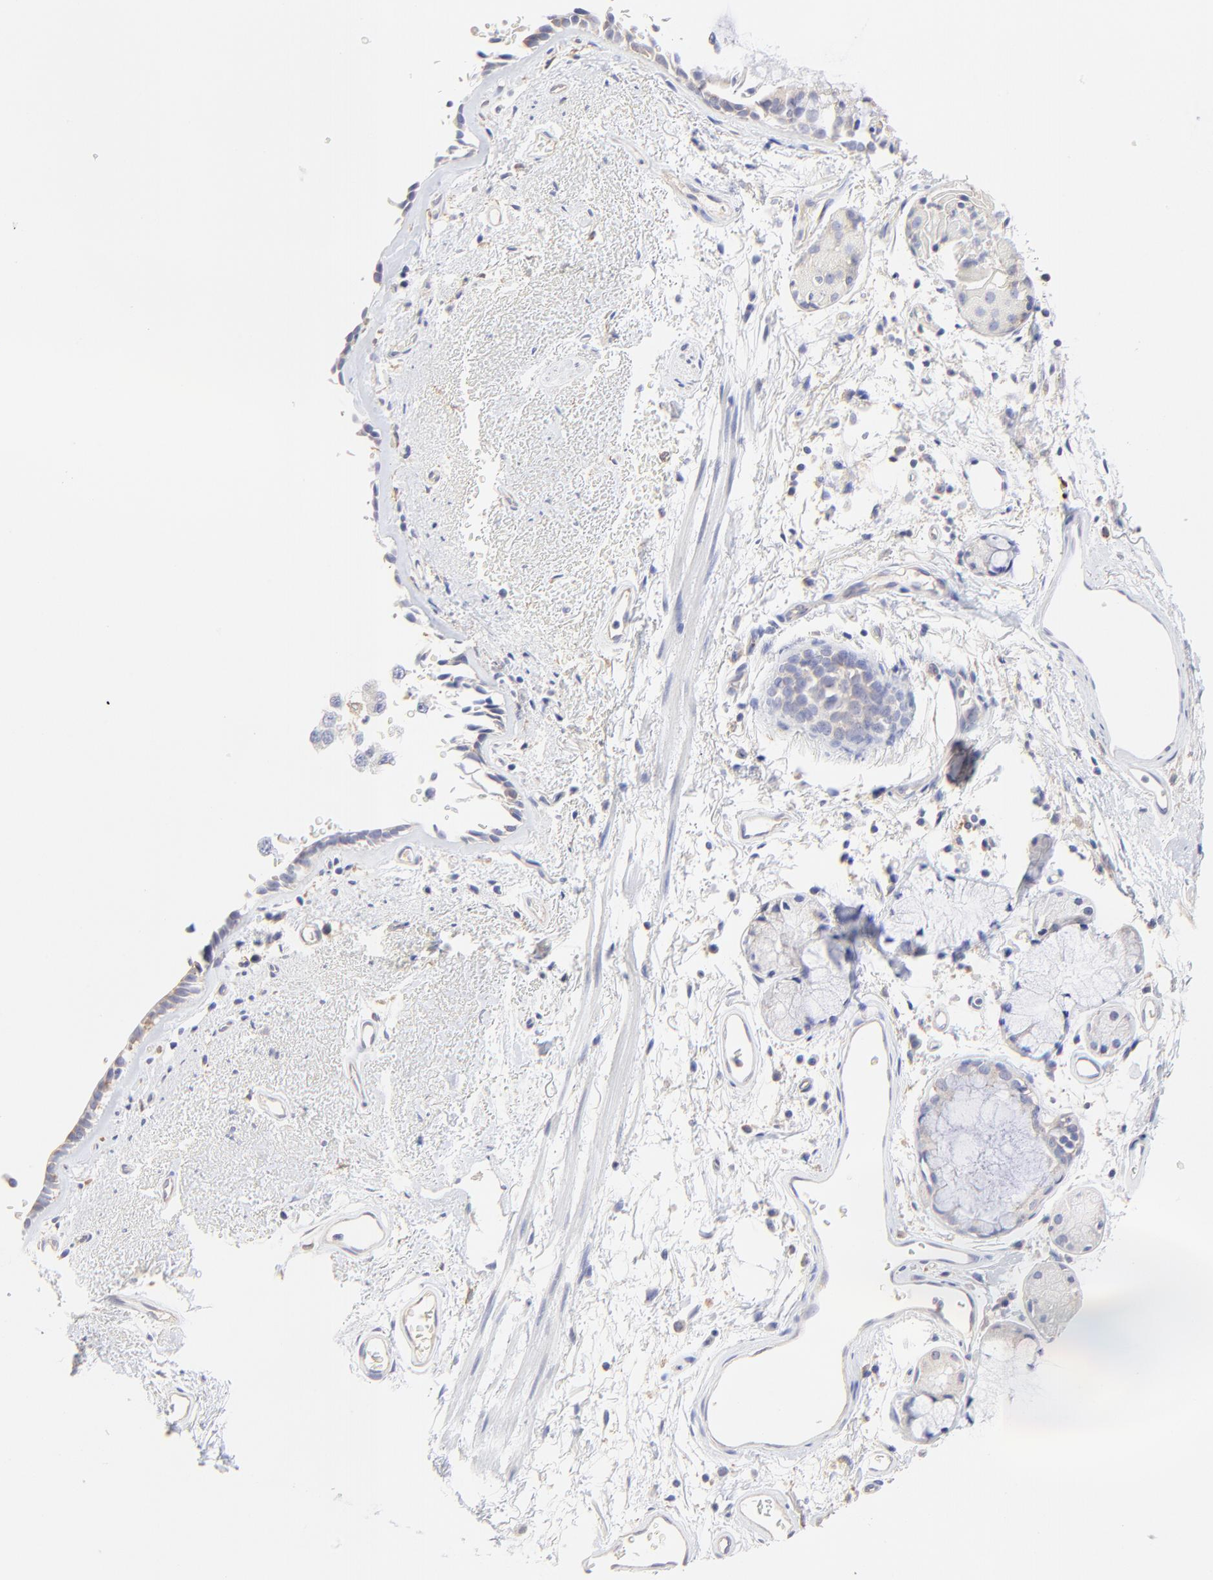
{"staining": {"intensity": "weak", "quantity": ">75%", "location": "cytoplasmic/membranous"}, "tissue": "bronchus", "cell_type": "Respiratory epithelial cells", "image_type": "normal", "snomed": [{"axis": "morphology", "description": "Normal tissue, NOS"}, {"axis": "morphology", "description": "Adenocarcinoma, NOS"}, {"axis": "topography", "description": "Bronchus"}, {"axis": "topography", "description": "Lung"}], "caption": "IHC histopathology image of unremarkable human bronchus stained for a protein (brown), which shows low levels of weak cytoplasmic/membranous positivity in approximately >75% of respiratory epithelial cells.", "gene": "LHFPL1", "patient": {"sex": "male", "age": 71}}